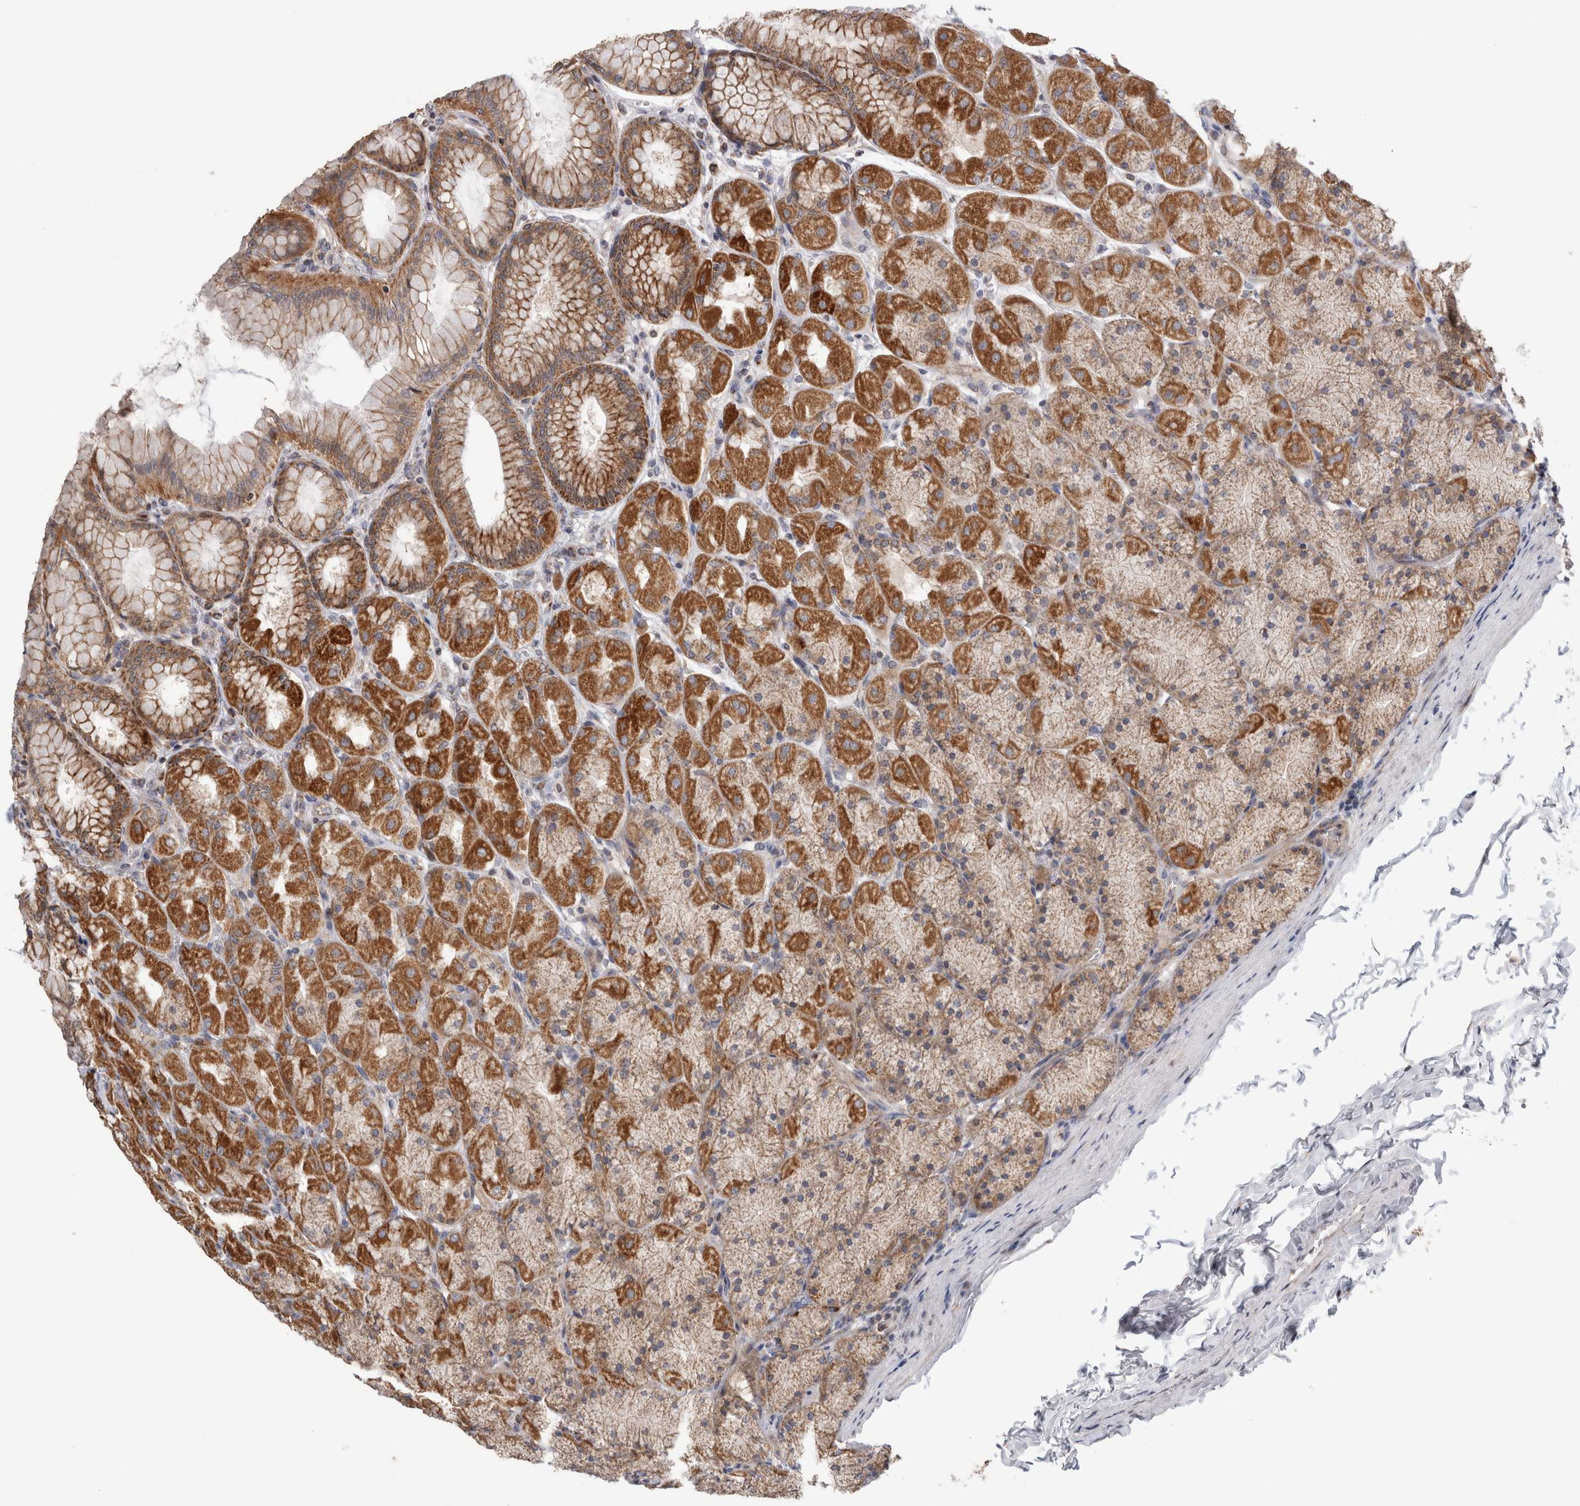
{"staining": {"intensity": "strong", "quantity": ">75%", "location": "cytoplasmic/membranous"}, "tissue": "stomach", "cell_type": "Glandular cells", "image_type": "normal", "snomed": [{"axis": "morphology", "description": "Normal tissue, NOS"}, {"axis": "topography", "description": "Stomach, upper"}], "caption": "Human stomach stained with a brown dye reveals strong cytoplasmic/membranous positive expression in approximately >75% of glandular cells.", "gene": "MRPL37", "patient": {"sex": "female", "age": 56}}